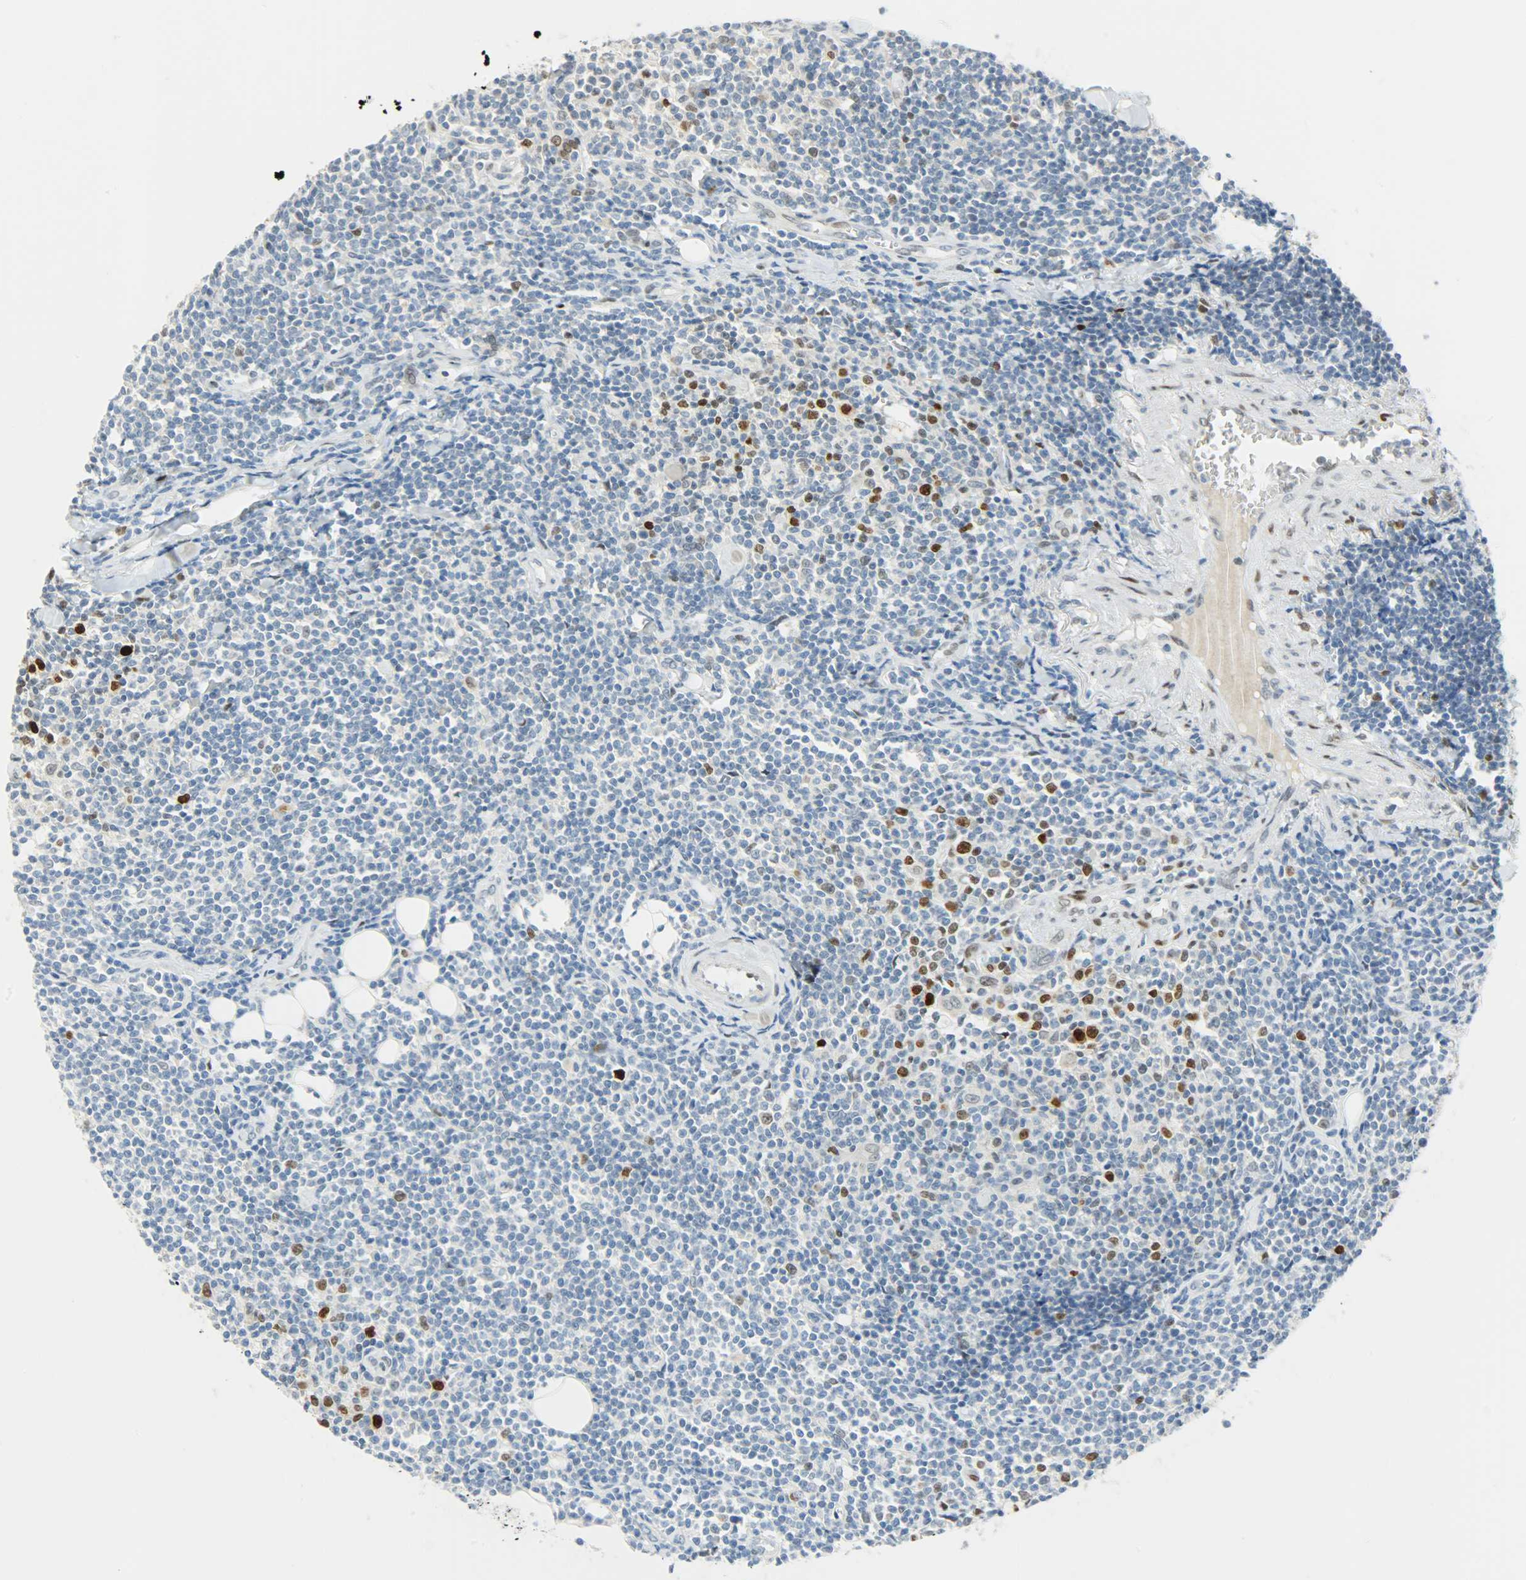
{"staining": {"intensity": "negative", "quantity": "none", "location": "none"}, "tissue": "lymphoma", "cell_type": "Tumor cells", "image_type": "cancer", "snomed": [{"axis": "morphology", "description": "Malignant lymphoma, non-Hodgkin's type, Low grade"}, {"axis": "topography", "description": "Soft tissue"}], "caption": "The micrograph displays no significant positivity in tumor cells of lymphoma.", "gene": "JUNB", "patient": {"sex": "male", "age": 92}}